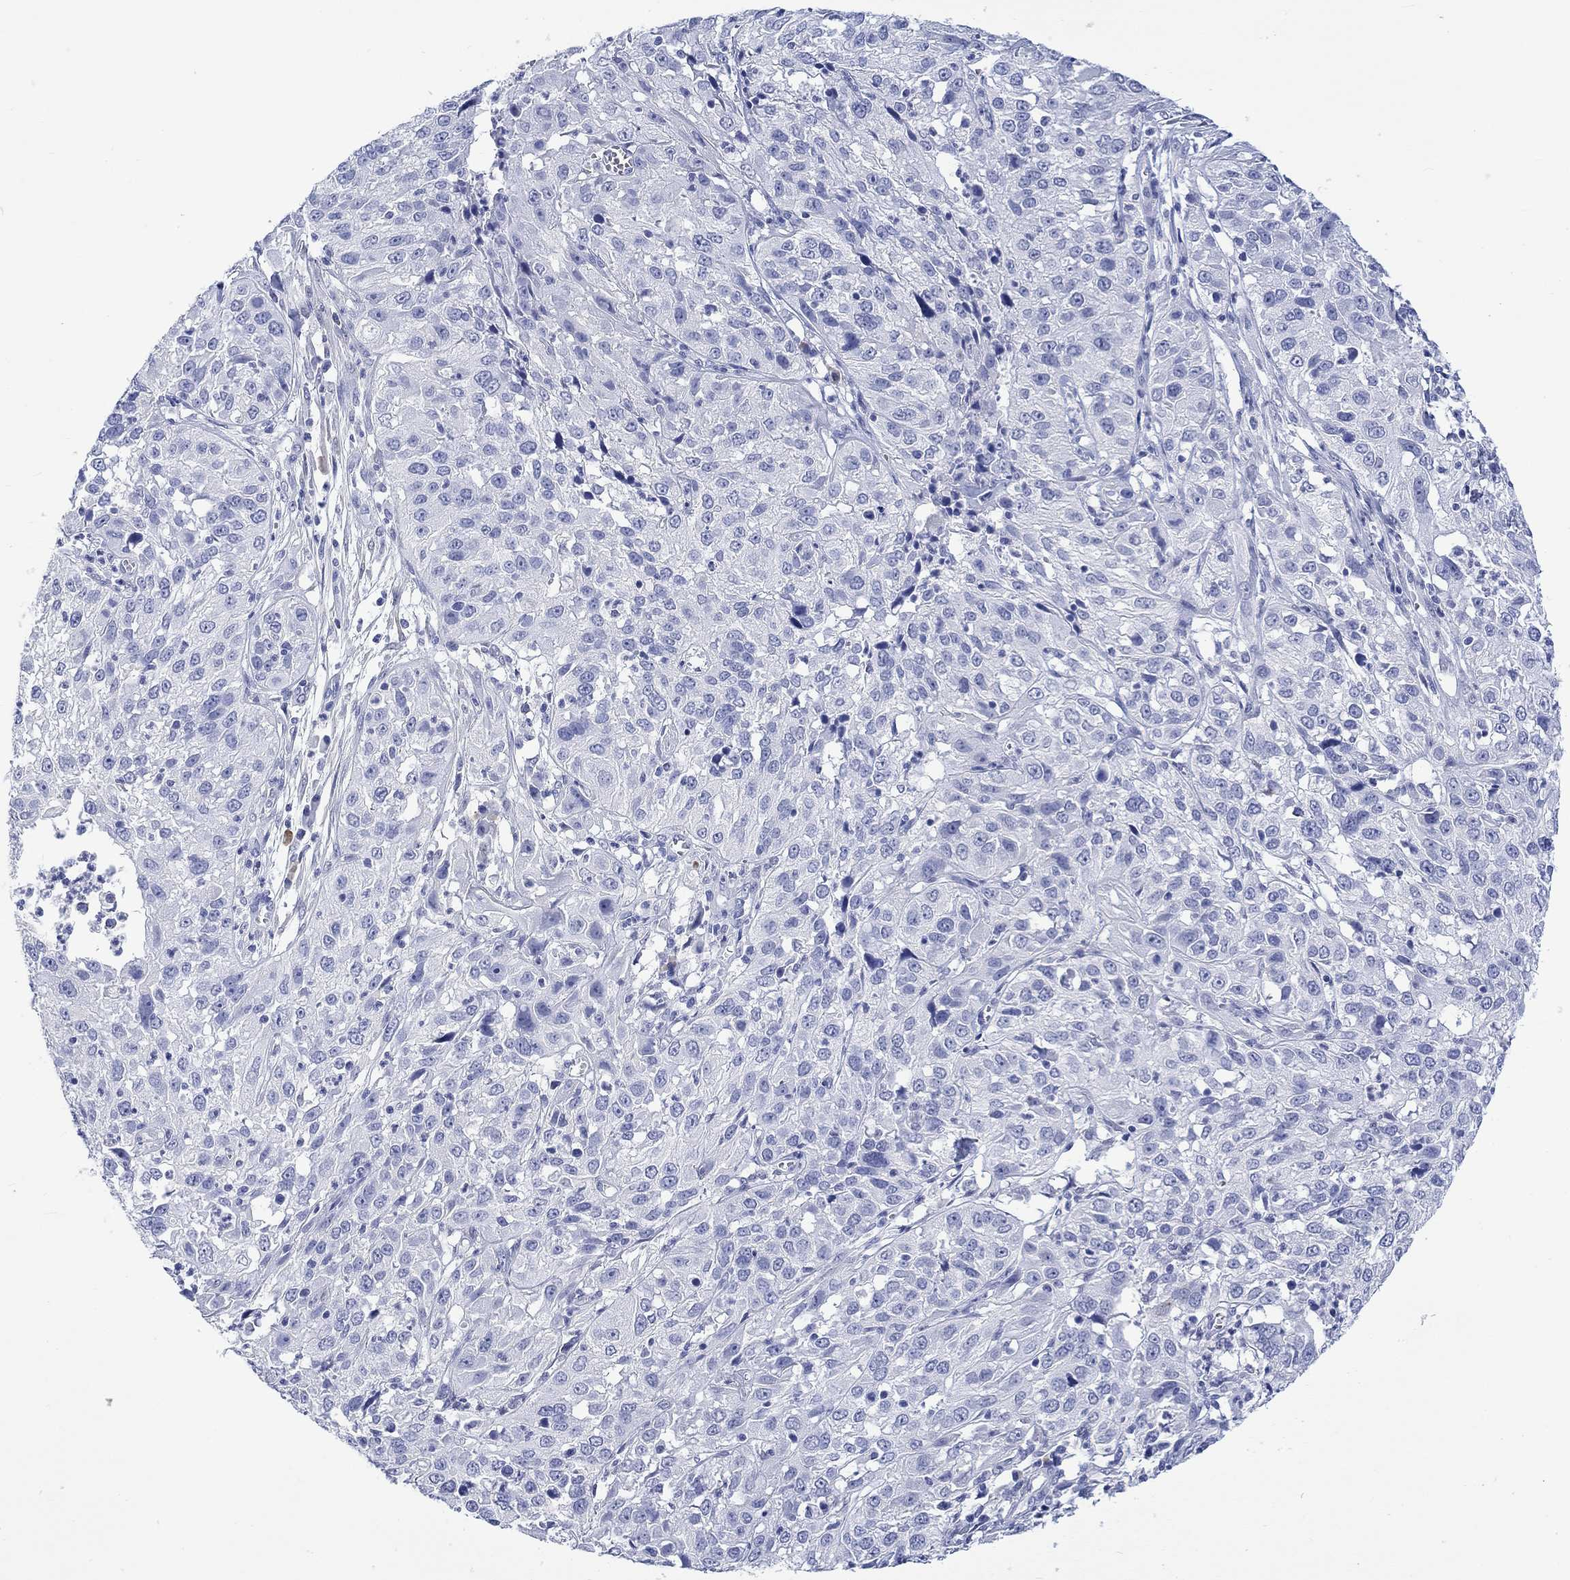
{"staining": {"intensity": "negative", "quantity": "none", "location": "none"}, "tissue": "cervical cancer", "cell_type": "Tumor cells", "image_type": "cancer", "snomed": [{"axis": "morphology", "description": "Squamous cell carcinoma, NOS"}, {"axis": "topography", "description": "Cervix"}], "caption": "Immunohistochemistry (IHC) of cervical cancer shows no staining in tumor cells.", "gene": "MSI1", "patient": {"sex": "female", "age": 32}}